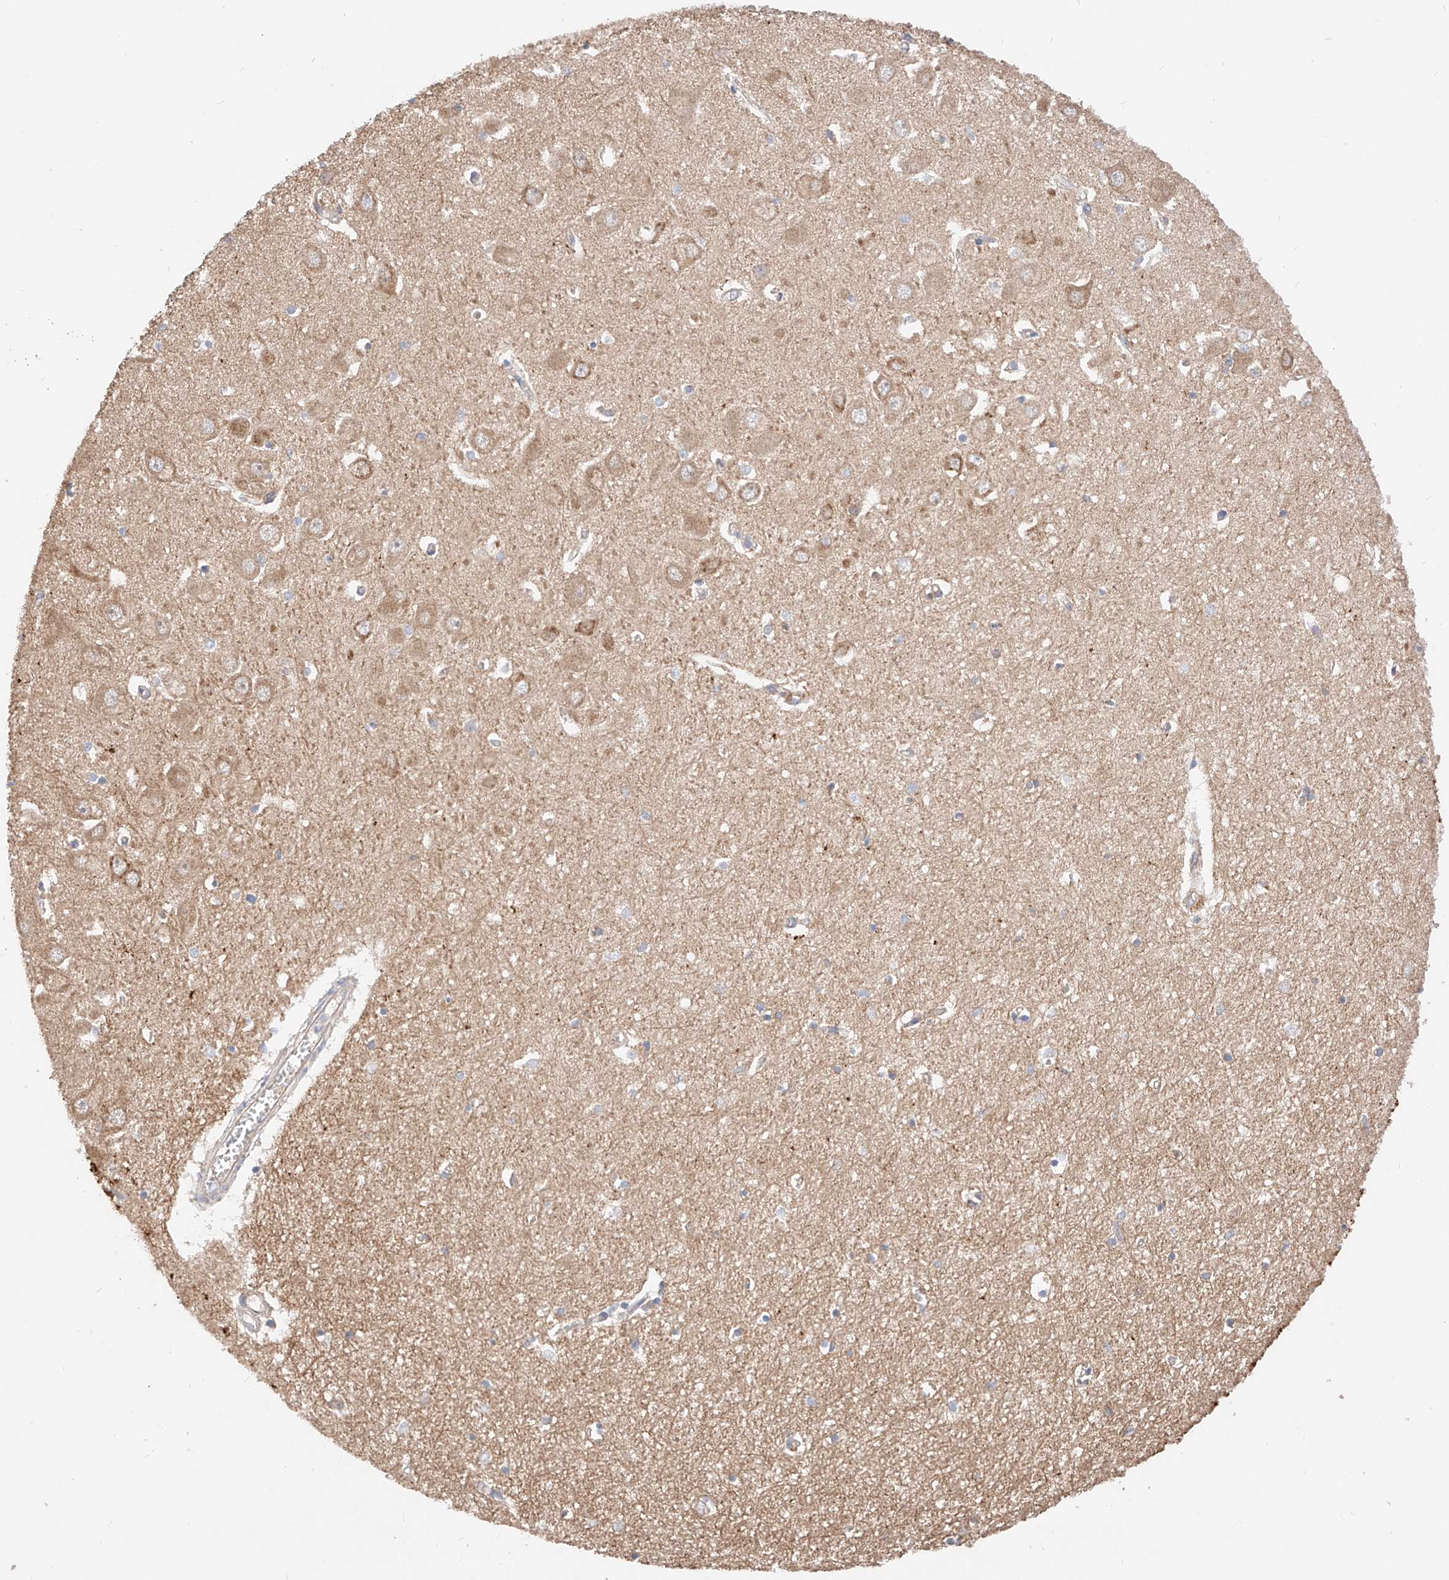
{"staining": {"intensity": "weak", "quantity": "<25%", "location": "cytoplasmic/membranous"}, "tissue": "hippocampus", "cell_type": "Glial cells", "image_type": "normal", "snomed": [{"axis": "morphology", "description": "Normal tissue, NOS"}, {"axis": "topography", "description": "Hippocampus"}], "caption": "The histopathology image demonstrates no staining of glial cells in normal hippocampus. Brightfield microscopy of immunohistochemistry stained with DAB (3,3'-diaminobenzidine) (brown) and hematoxylin (blue), captured at high magnification.", "gene": "NR1D1", "patient": {"sex": "female", "age": 64}}